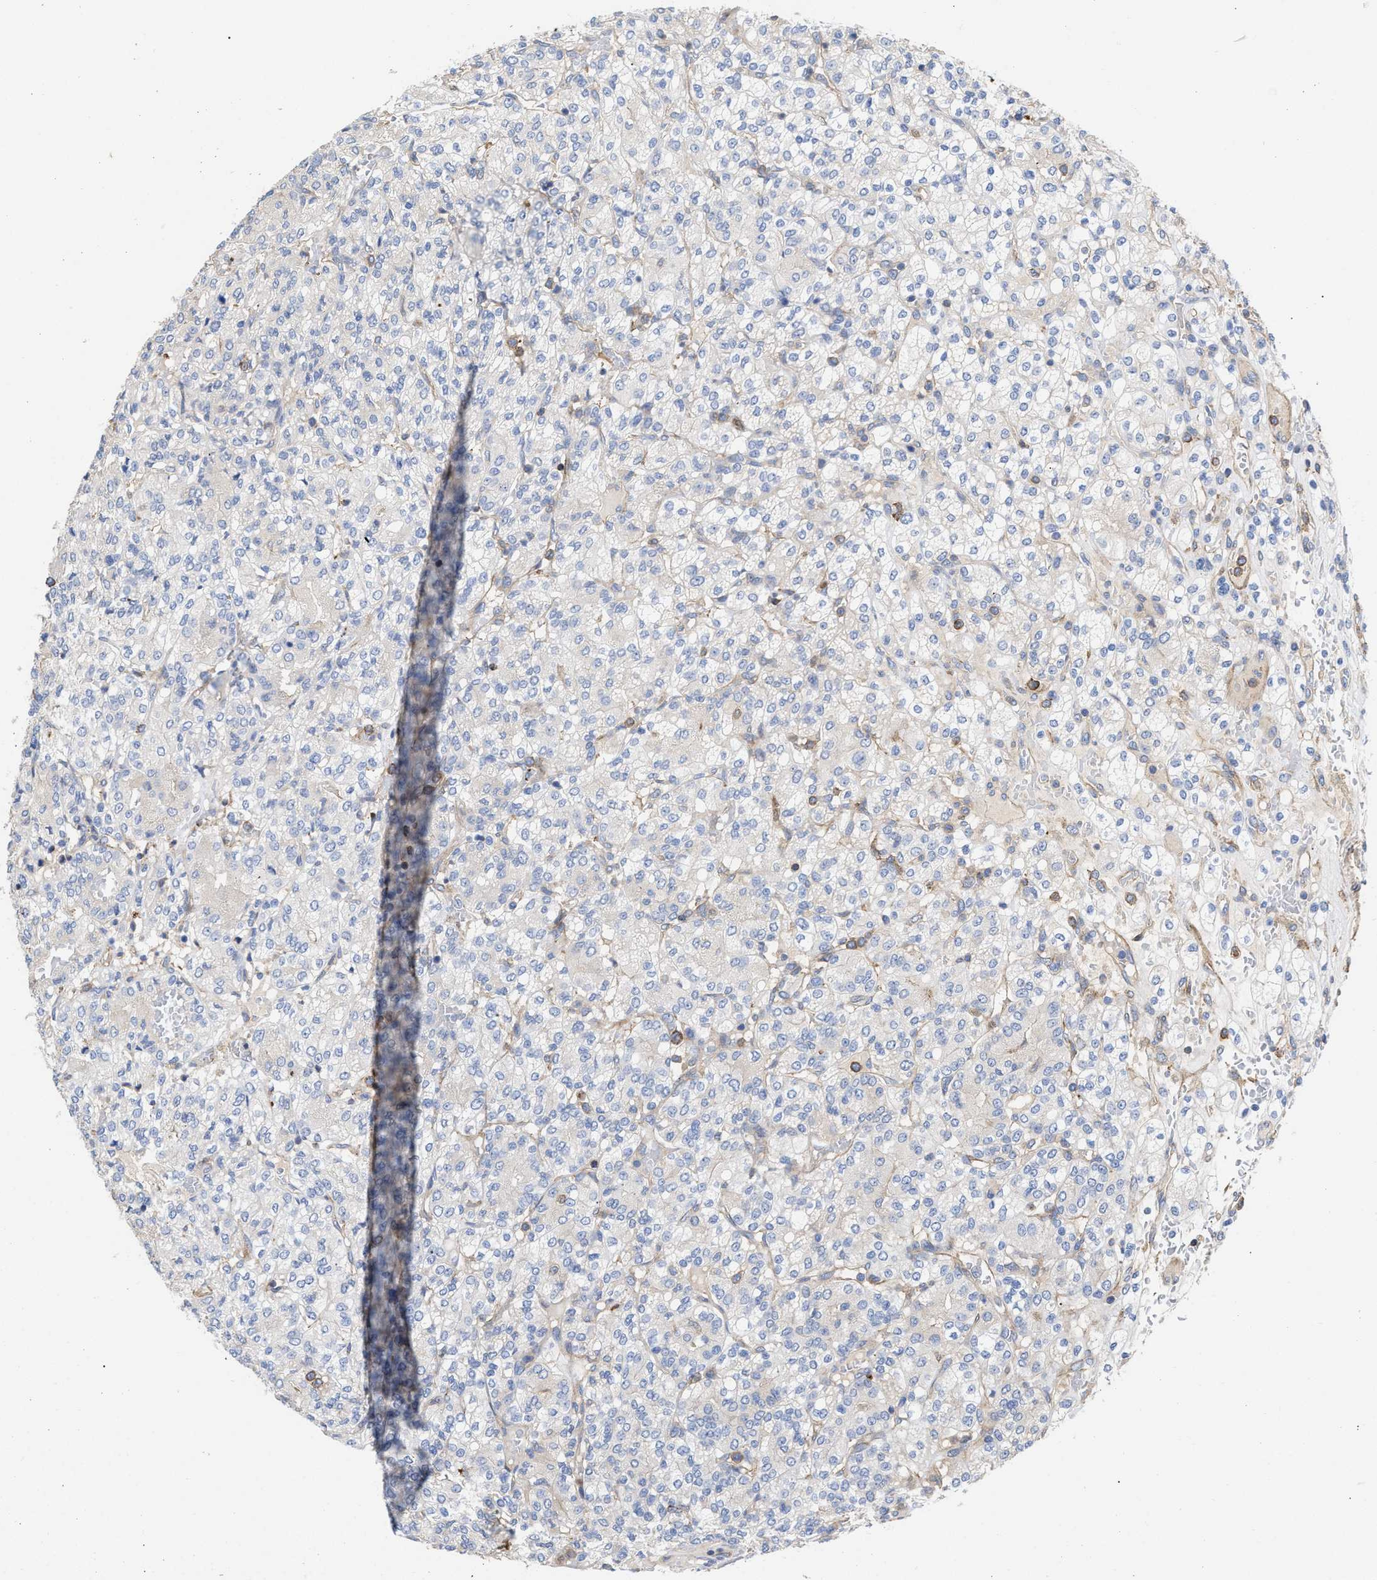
{"staining": {"intensity": "negative", "quantity": "none", "location": "none"}, "tissue": "renal cancer", "cell_type": "Tumor cells", "image_type": "cancer", "snomed": [{"axis": "morphology", "description": "Adenocarcinoma, NOS"}, {"axis": "topography", "description": "Kidney"}], "caption": "Renal cancer (adenocarcinoma) stained for a protein using immunohistochemistry demonstrates no expression tumor cells.", "gene": "HS3ST5", "patient": {"sex": "male", "age": 77}}